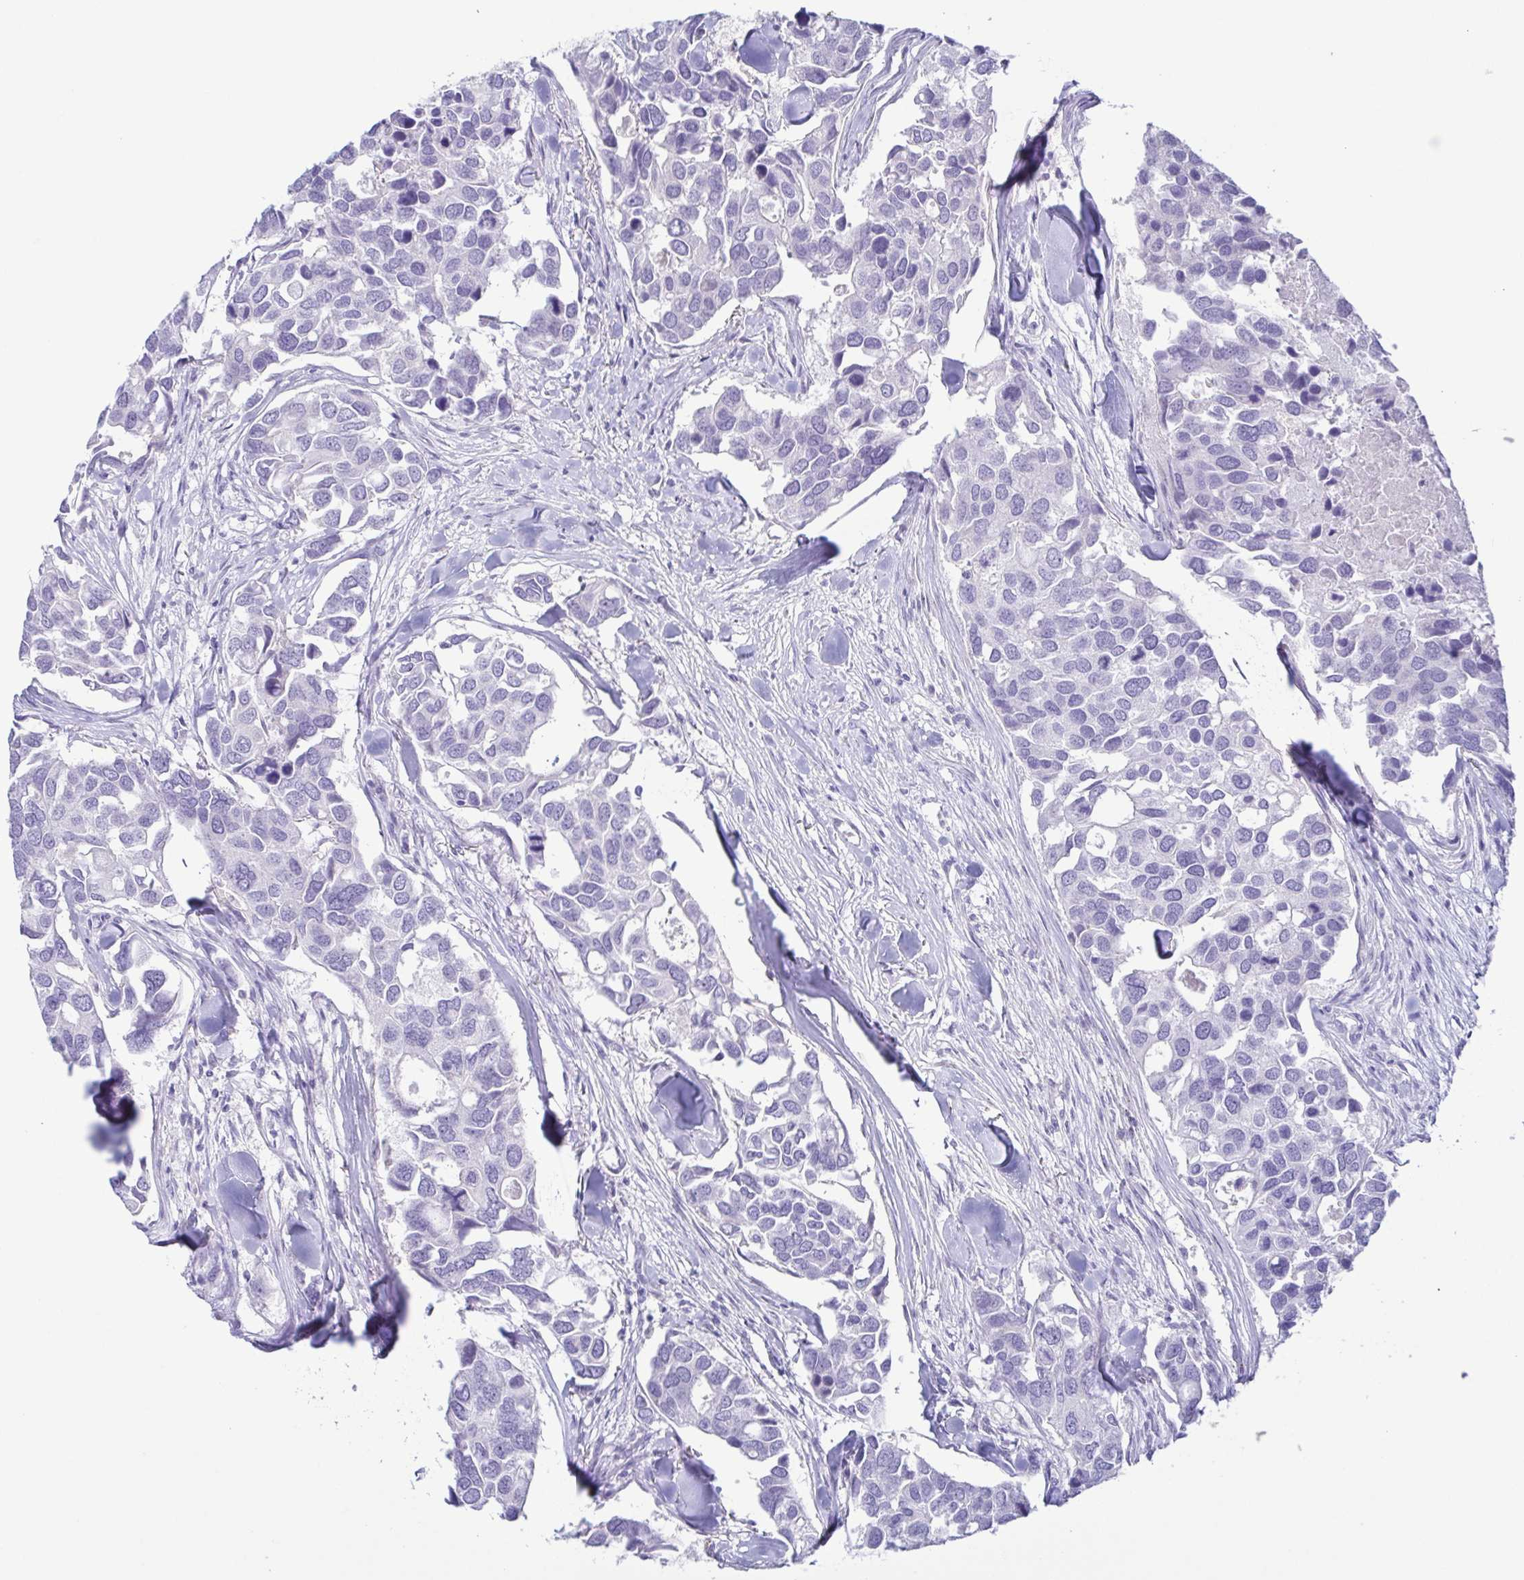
{"staining": {"intensity": "negative", "quantity": "none", "location": "none"}, "tissue": "breast cancer", "cell_type": "Tumor cells", "image_type": "cancer", "snomed": [{"axis": "morphology", "description": "Duct carcinoma"}, {"axis": "topography", "description": "Breast"}], "caption": "The histopathology image displays no significant staining in tumor cells of invasive ductal carcinoma (breast).", "gene": "AZU1", "patient": {"sex": "female", "age": 83}}